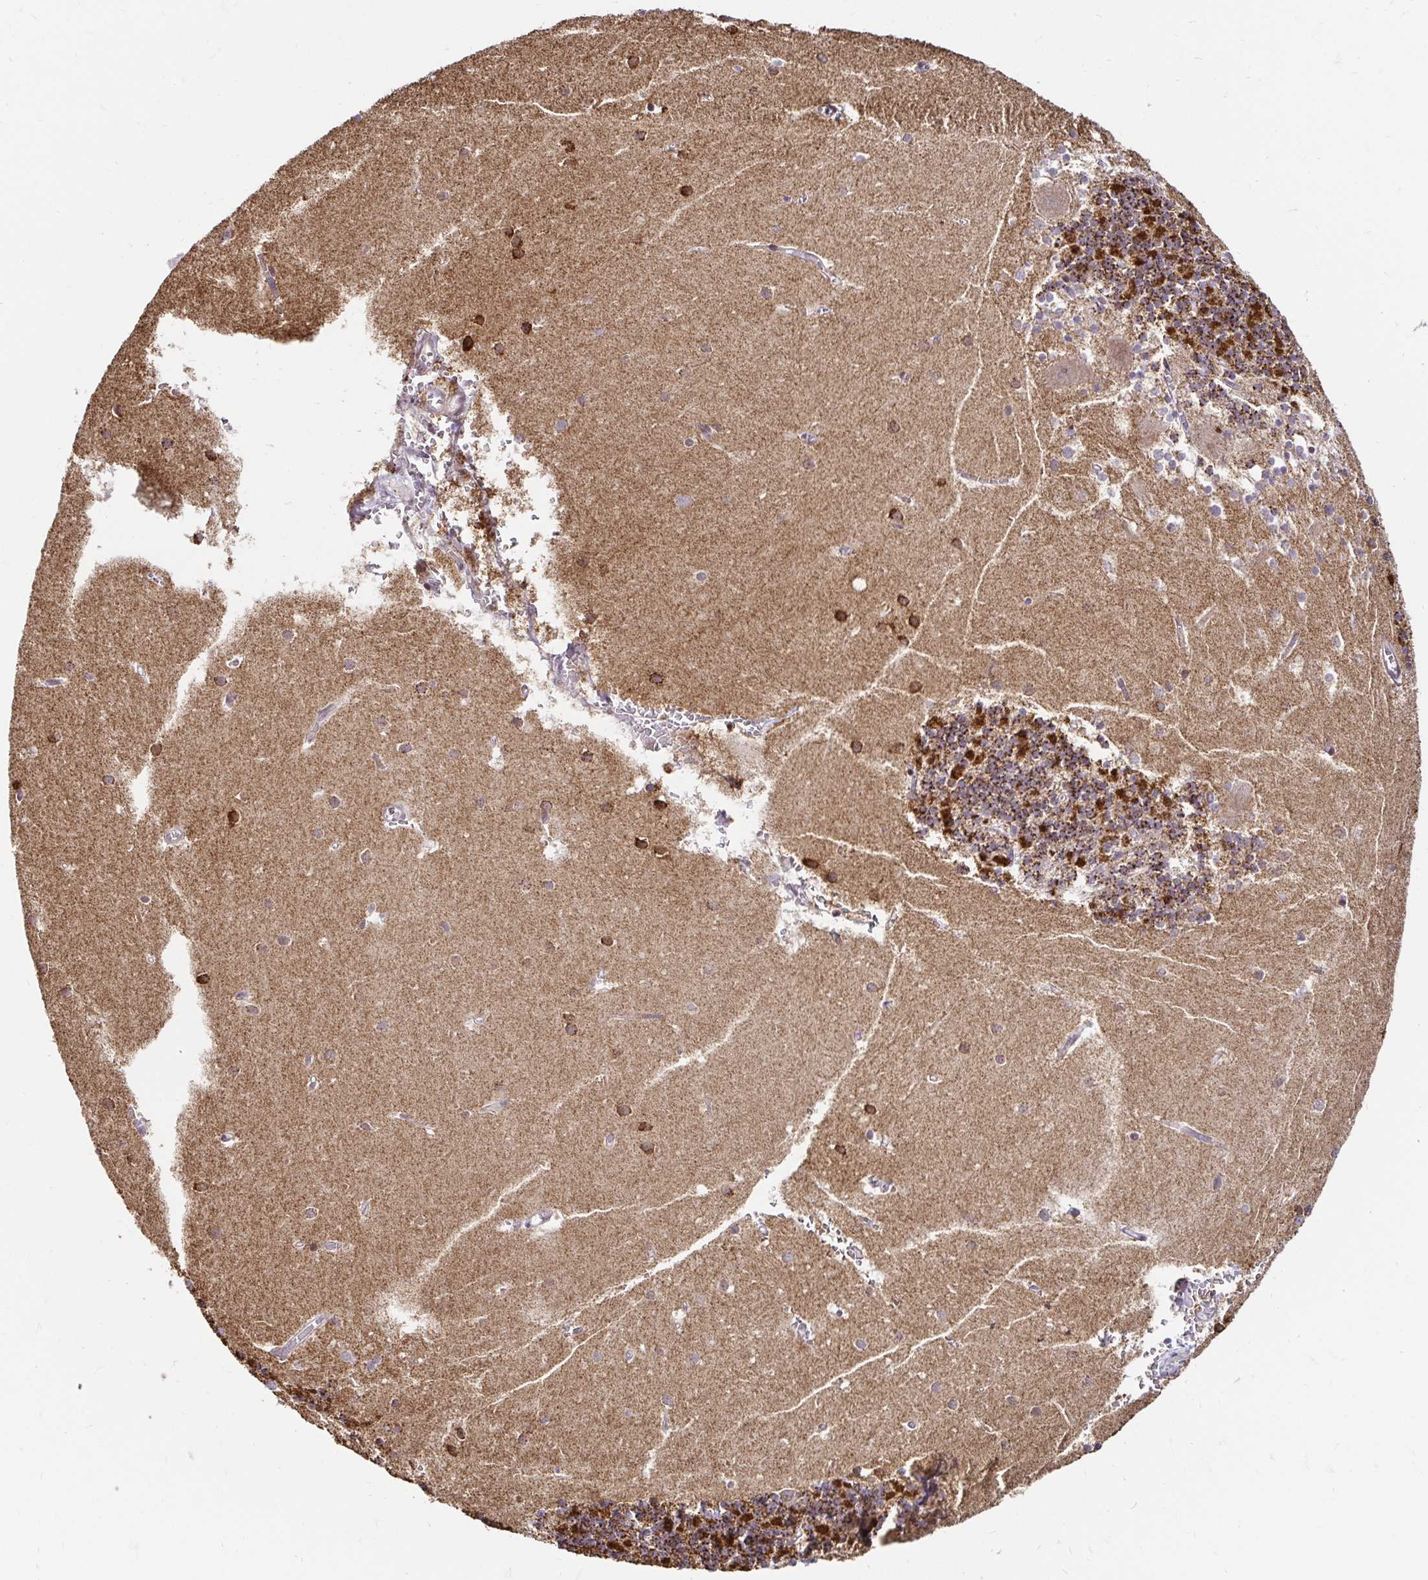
{"staining": {"intensity": "strong", "quantity": "25%-75%", "location": "cytoplasmic/membranous"}, "tissue": "cerebellum", "cell_type": "Cells in granular layer", "image_type": "normal", "snomed": [{"axis": "morphology", "description": "Normal tissue, NOS"}, {"axis": "topography", "description": "Cerebellum"}], "caption": "Unremarkable cerebellum demonstrates strong cytoplasmic/membranous expression in about 25%-75% of cells in granular layer, visualized by immunohistochemistry. (DAB (3,3'-diaminobenzidine) = brown stain, brightfield microscopy at high magnification).", "gene": "TIMM50", "patient": {"sex": "male", "age": 54}}